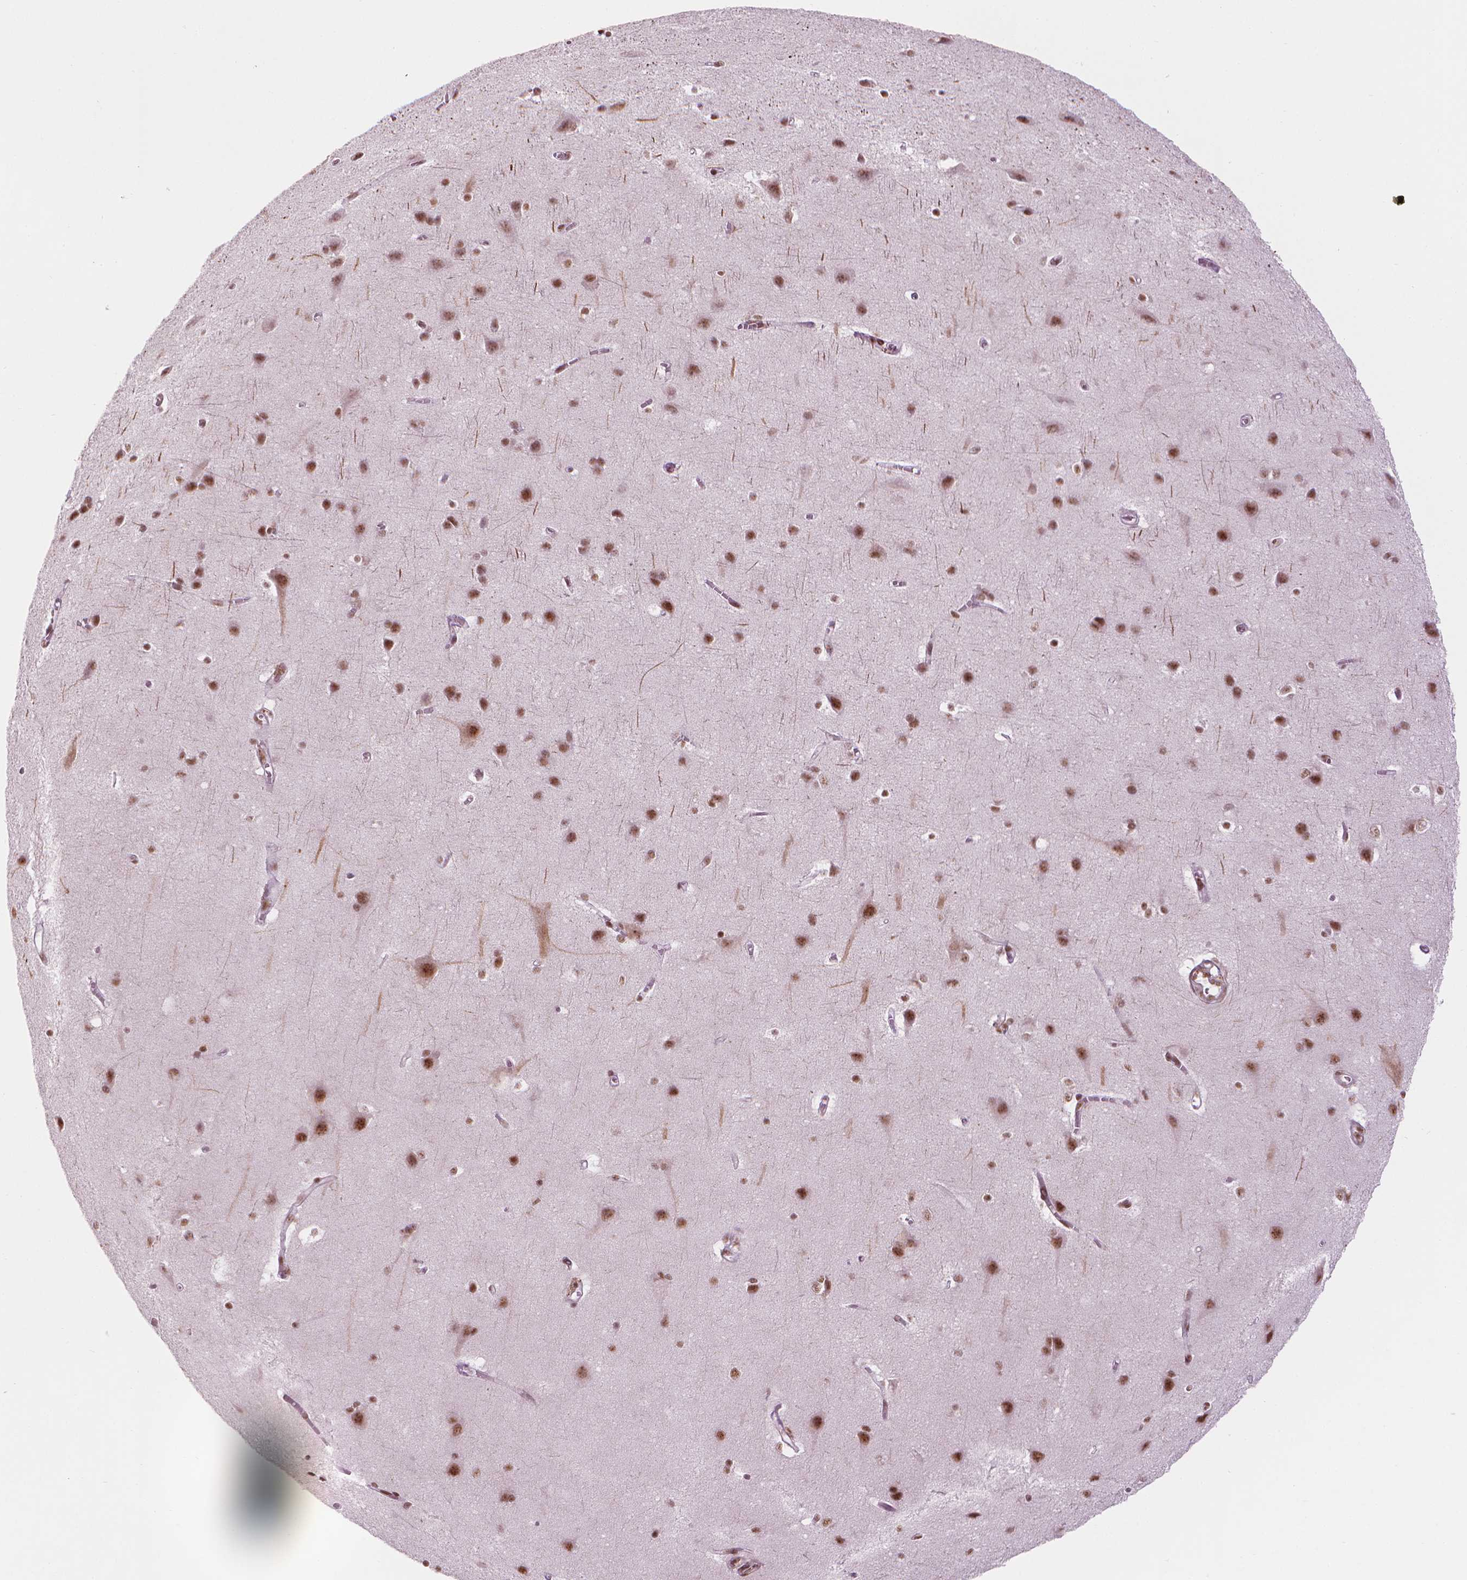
{"staining": {"intensity": "moderate", "quantity": ">75%", "location": "nuclear"}, "tissue": "cerebral cortex", "cell_type": "Endothelial cells", "image_type": "normal", "snomed": [{"axis": "morphology", "description": "Normal tissue, NOS"}, {"axis": "topography", "description": "Cerebral cortex"}], "caption": "Cerebral cortex stained with immunohistochemistry demonstrates moderate nuclear positivity in about >75% of endothelial cells.", "gene": "ELF2", "patient": {"sex": "male", "age": 37}}